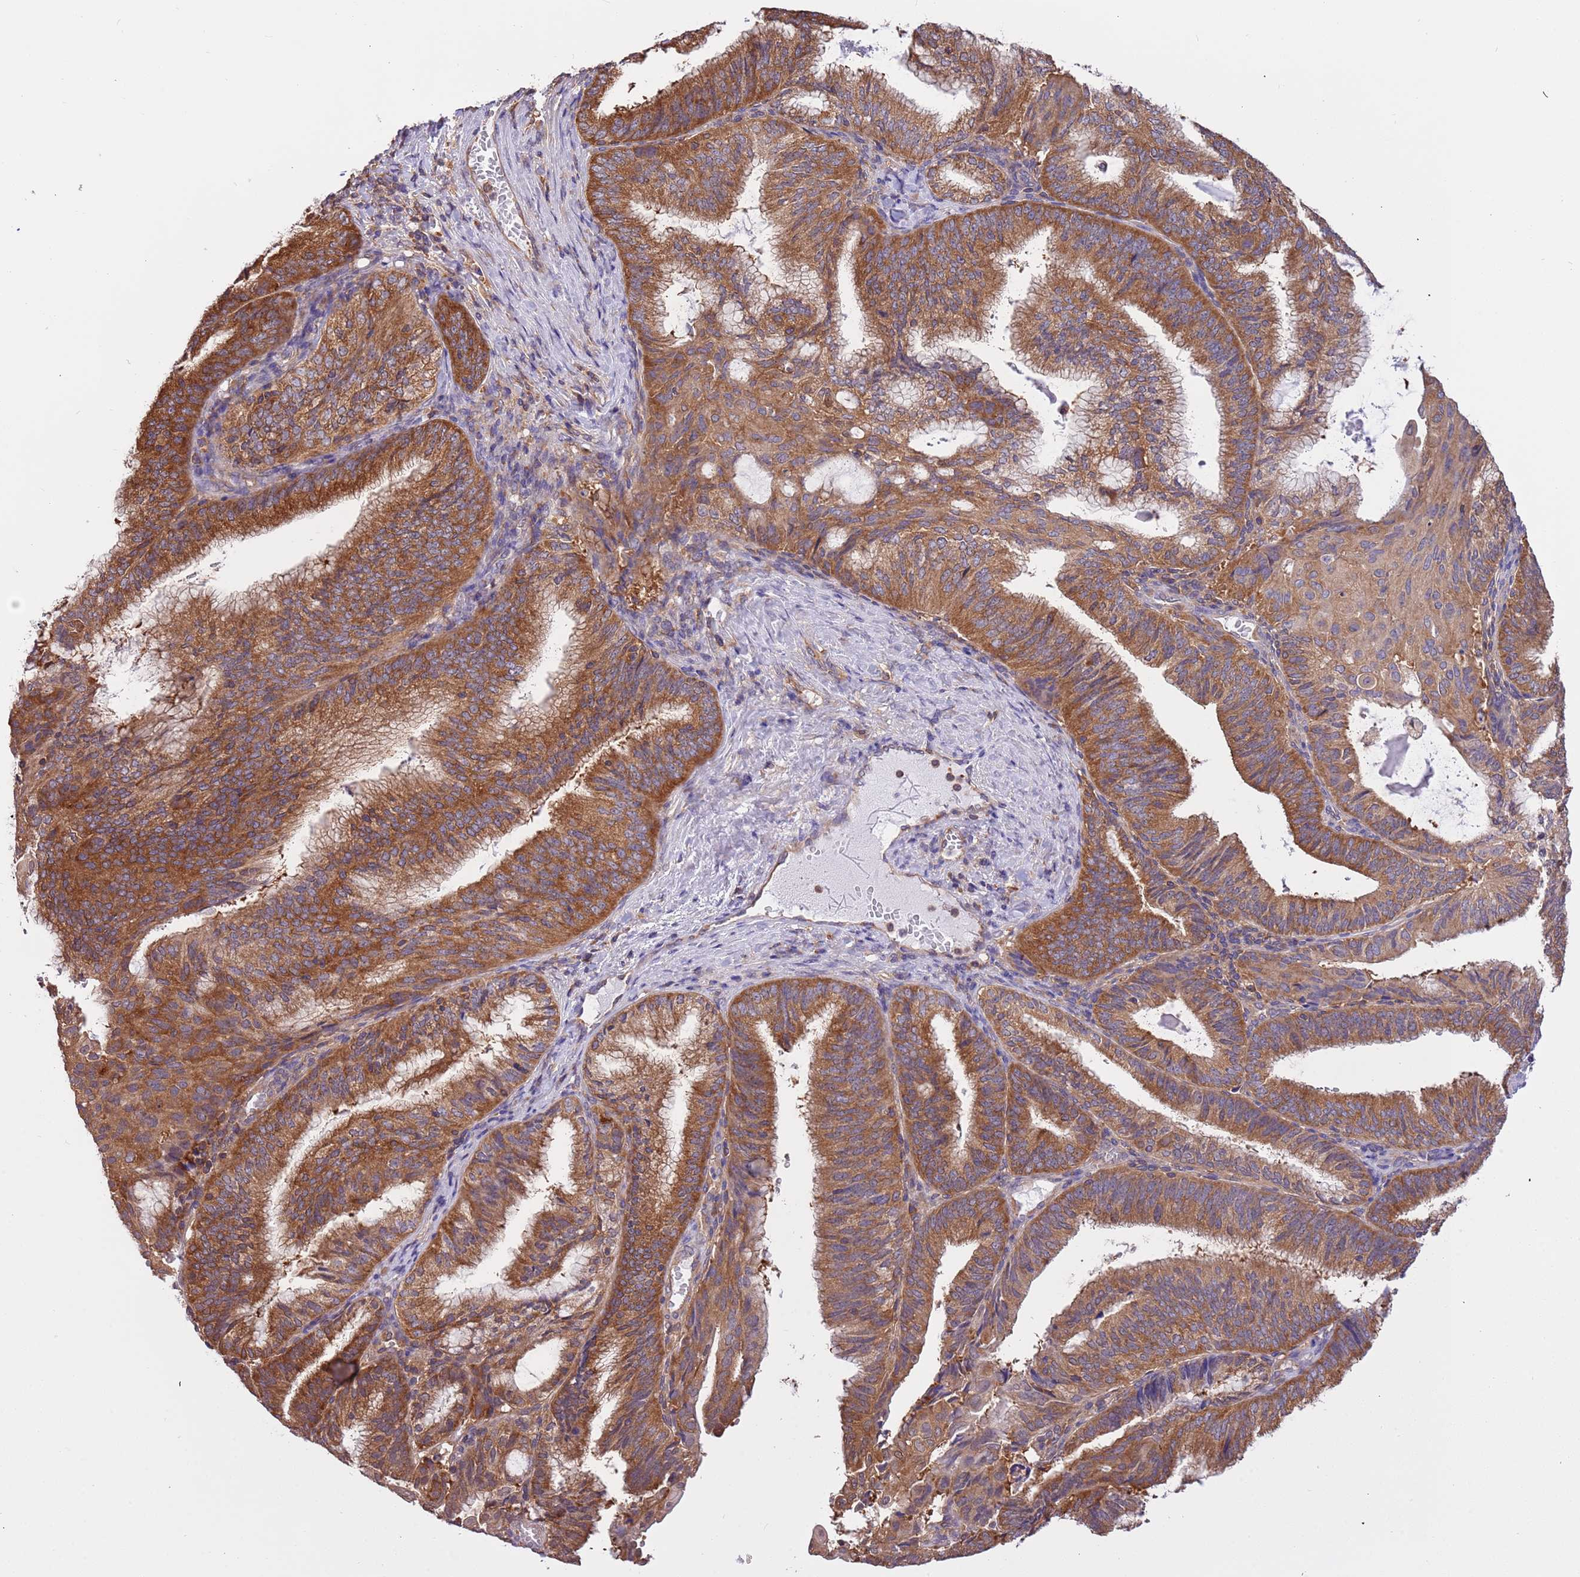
{"staining": {"intensity": "strong", "quantity": ">75%", "location": "cytoplasmic/membranous"}, "tissue": "endometrial cancer", "cell_type": "Tumor cells", "image_type": "cancer", "snomed": [{"axis": "morphology", "description": "Adenocarcinoma, NOS"}, {"axis": "topography", "description": "Endometrium"}], "caption": "IHC (DAB (3,3'-diaminobenzidine)) staining of endometrial cancer reveals strong cytoplasmic/membranous protein expression in approximately >75% of tumor cells.", "gene": "STIP1", "patient": {"sex": "female", "age": 49}}